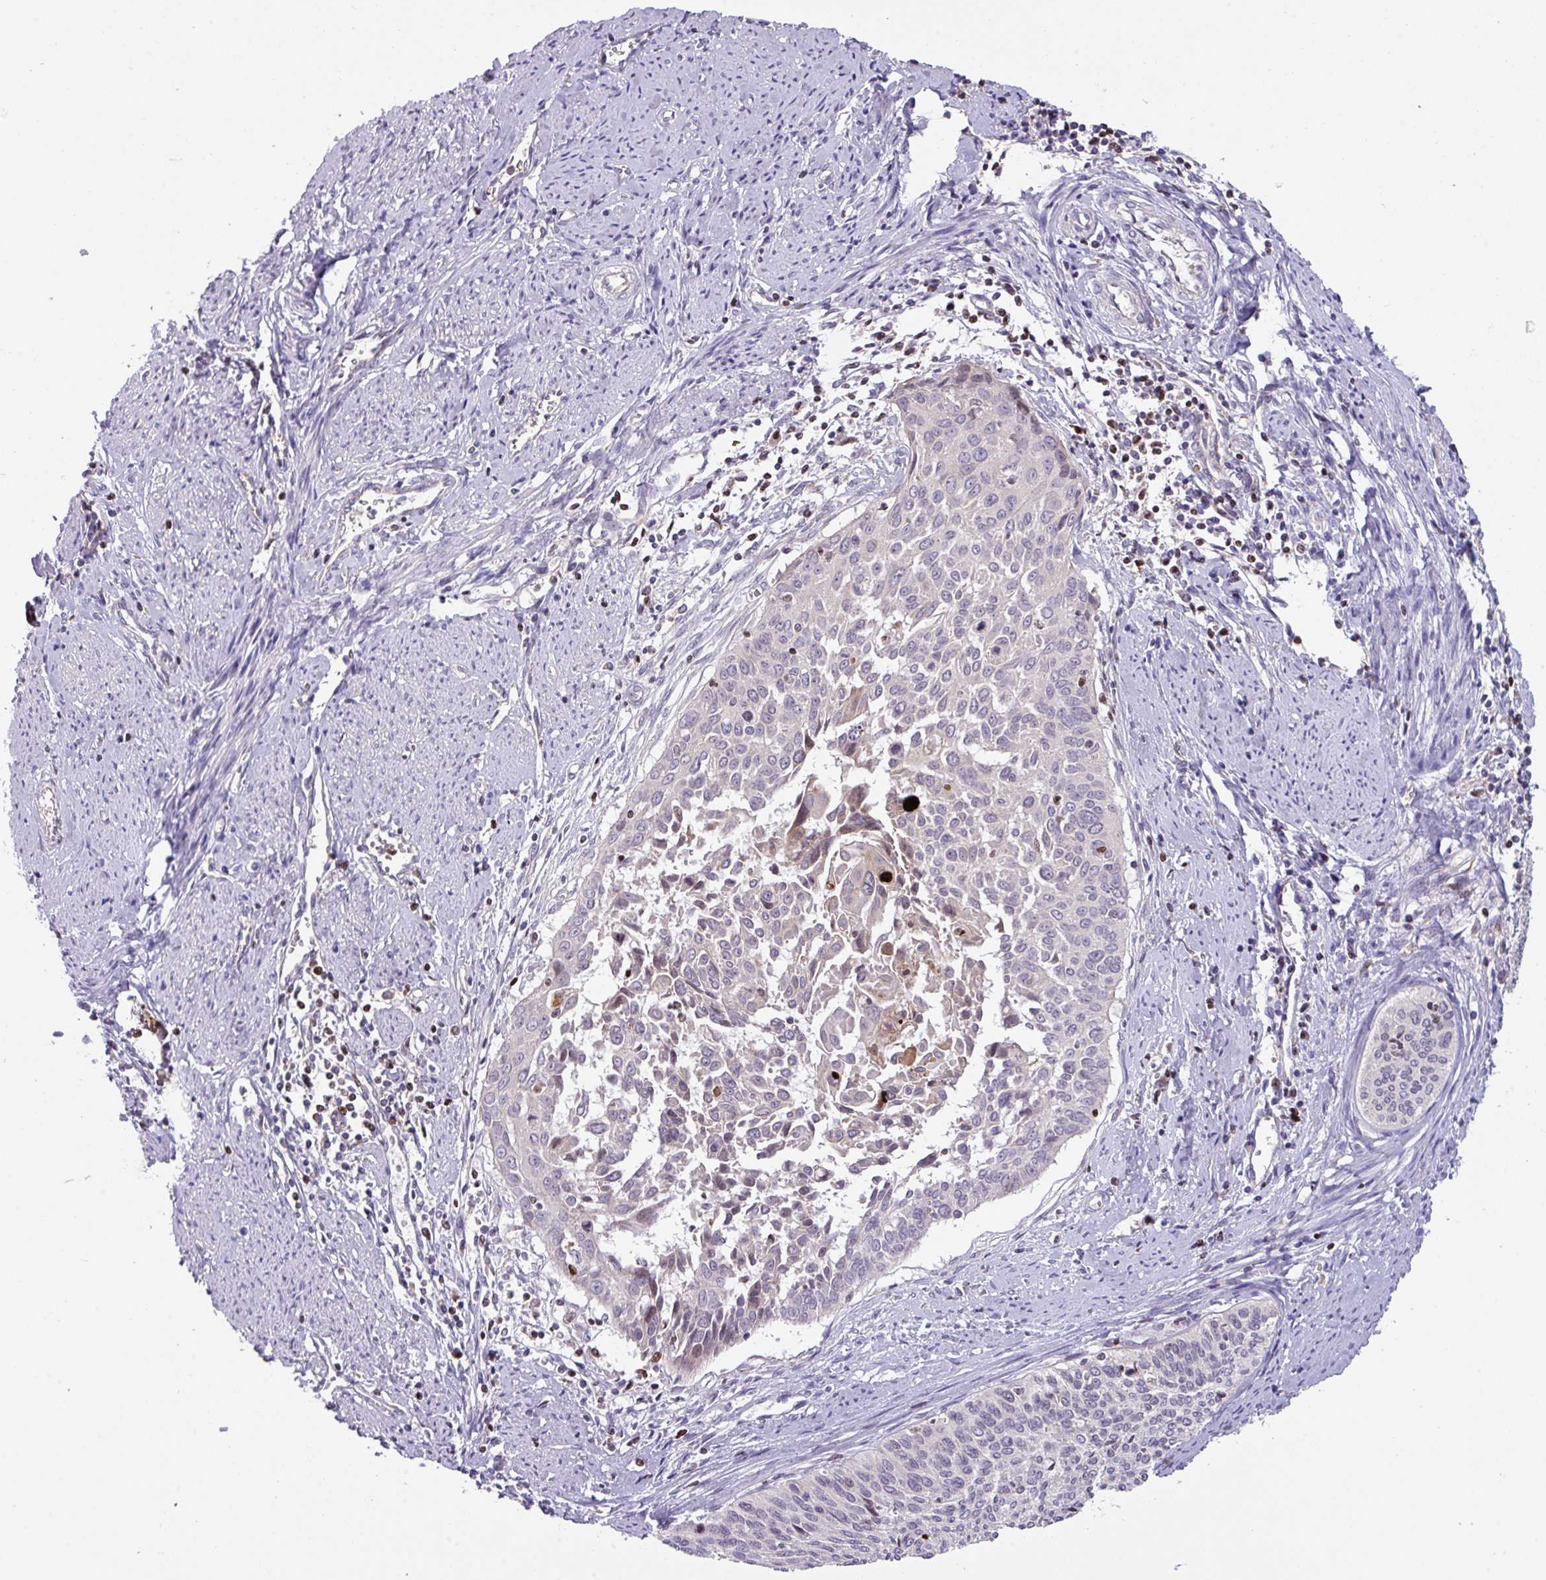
{"staining": {"intensity": "negative", "quantity": "none", "location": "none"}, "tissue": "cervical cancer", "cell_type": "Tumor cells", "image_type": "cancer", "snomed": [{"axis": "morphology", "description": "Squamous cell carcinoma, NOS"}, {"axis": "topography", "description": "Cervix"}], "caption": "An image of cervical cancer (squamous cell carcinoma) stained for a protein reveals no brown staining in tumor cells.", "gene": "ZNF394", "patient": {"sex": "female", "age": 55}}